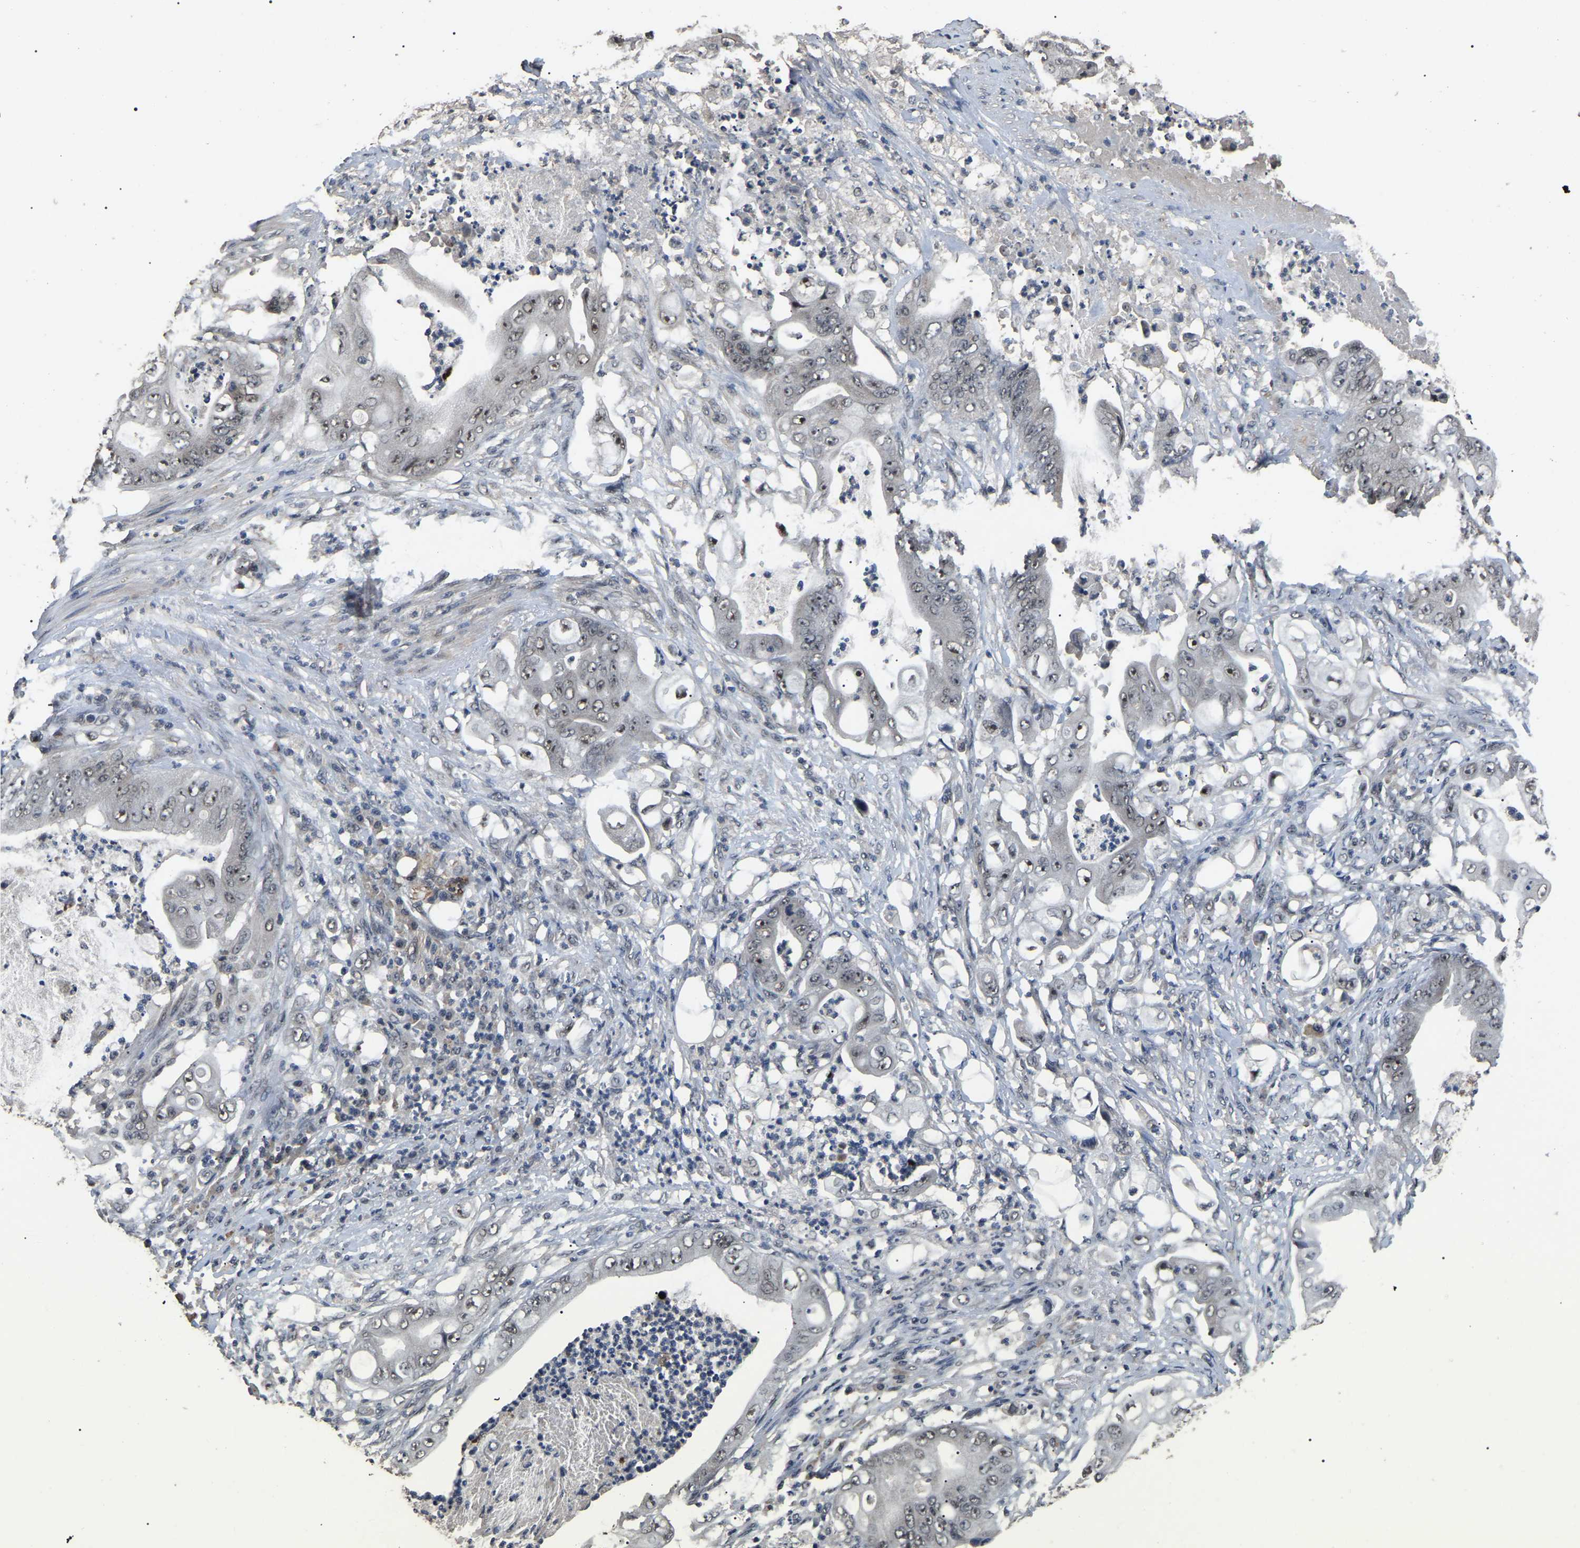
{"staining": {"intensity": "moderate", "quantity": ">75%", "location": "nuclear"}, "tissue": "stomach cancer", "cell_type": "Tumor cells", "image_type": "cancer", "snomed": [{"axis": "morphology", "description": "Adenocarcinoma, NOS"}, {"axis": "topography", "description": "Stomach"}], "caption": "An image of stomach adenocarcinoma stained for a protein shows moderate nuclear brown staining in tumor cells.", "gene": "PPM1E", "patient": {"sex": "female", "age": 73}}